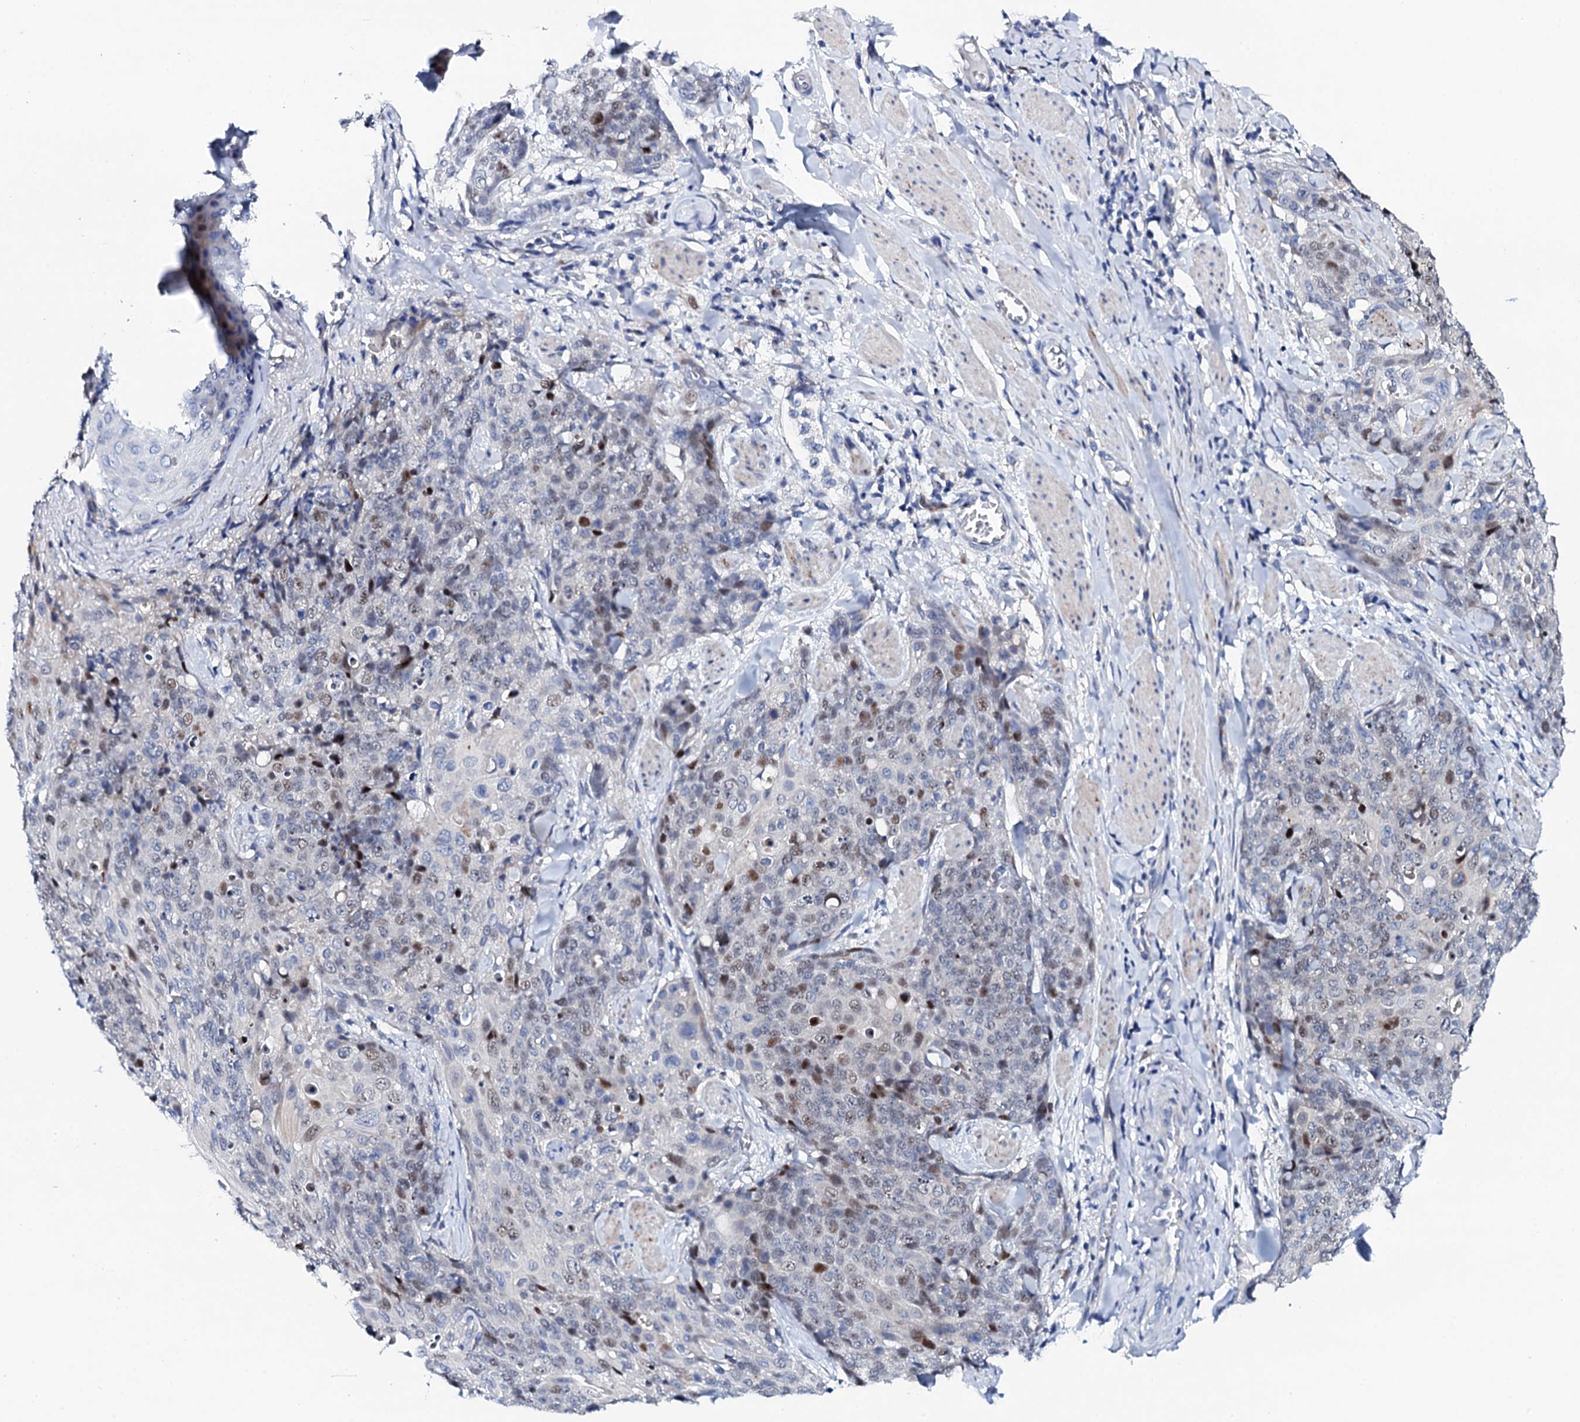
{"staining": {"intensity": "moderate", "quantity": "25%-75%", "location": "nuclear"}, "tissue": "skin cancer", "cell_type": "Tumor cells", "image_type": "cancer", "snomed": [{"axis": "morphology", "description": "Squamous cell carcinoma, NOS"}, {"axis": "topography", "description": "Skin"}, {"axis": "topography", "description": "Vulva"}], "caption": "This image demonstrates IHC staining of human skin squamous cell carcinoma, with medium moderate nuclear positivity in approximately 25%-75% of tumor cells.", "gene": "NUDT13", "patient": {"sex": "female", "age": 85}}